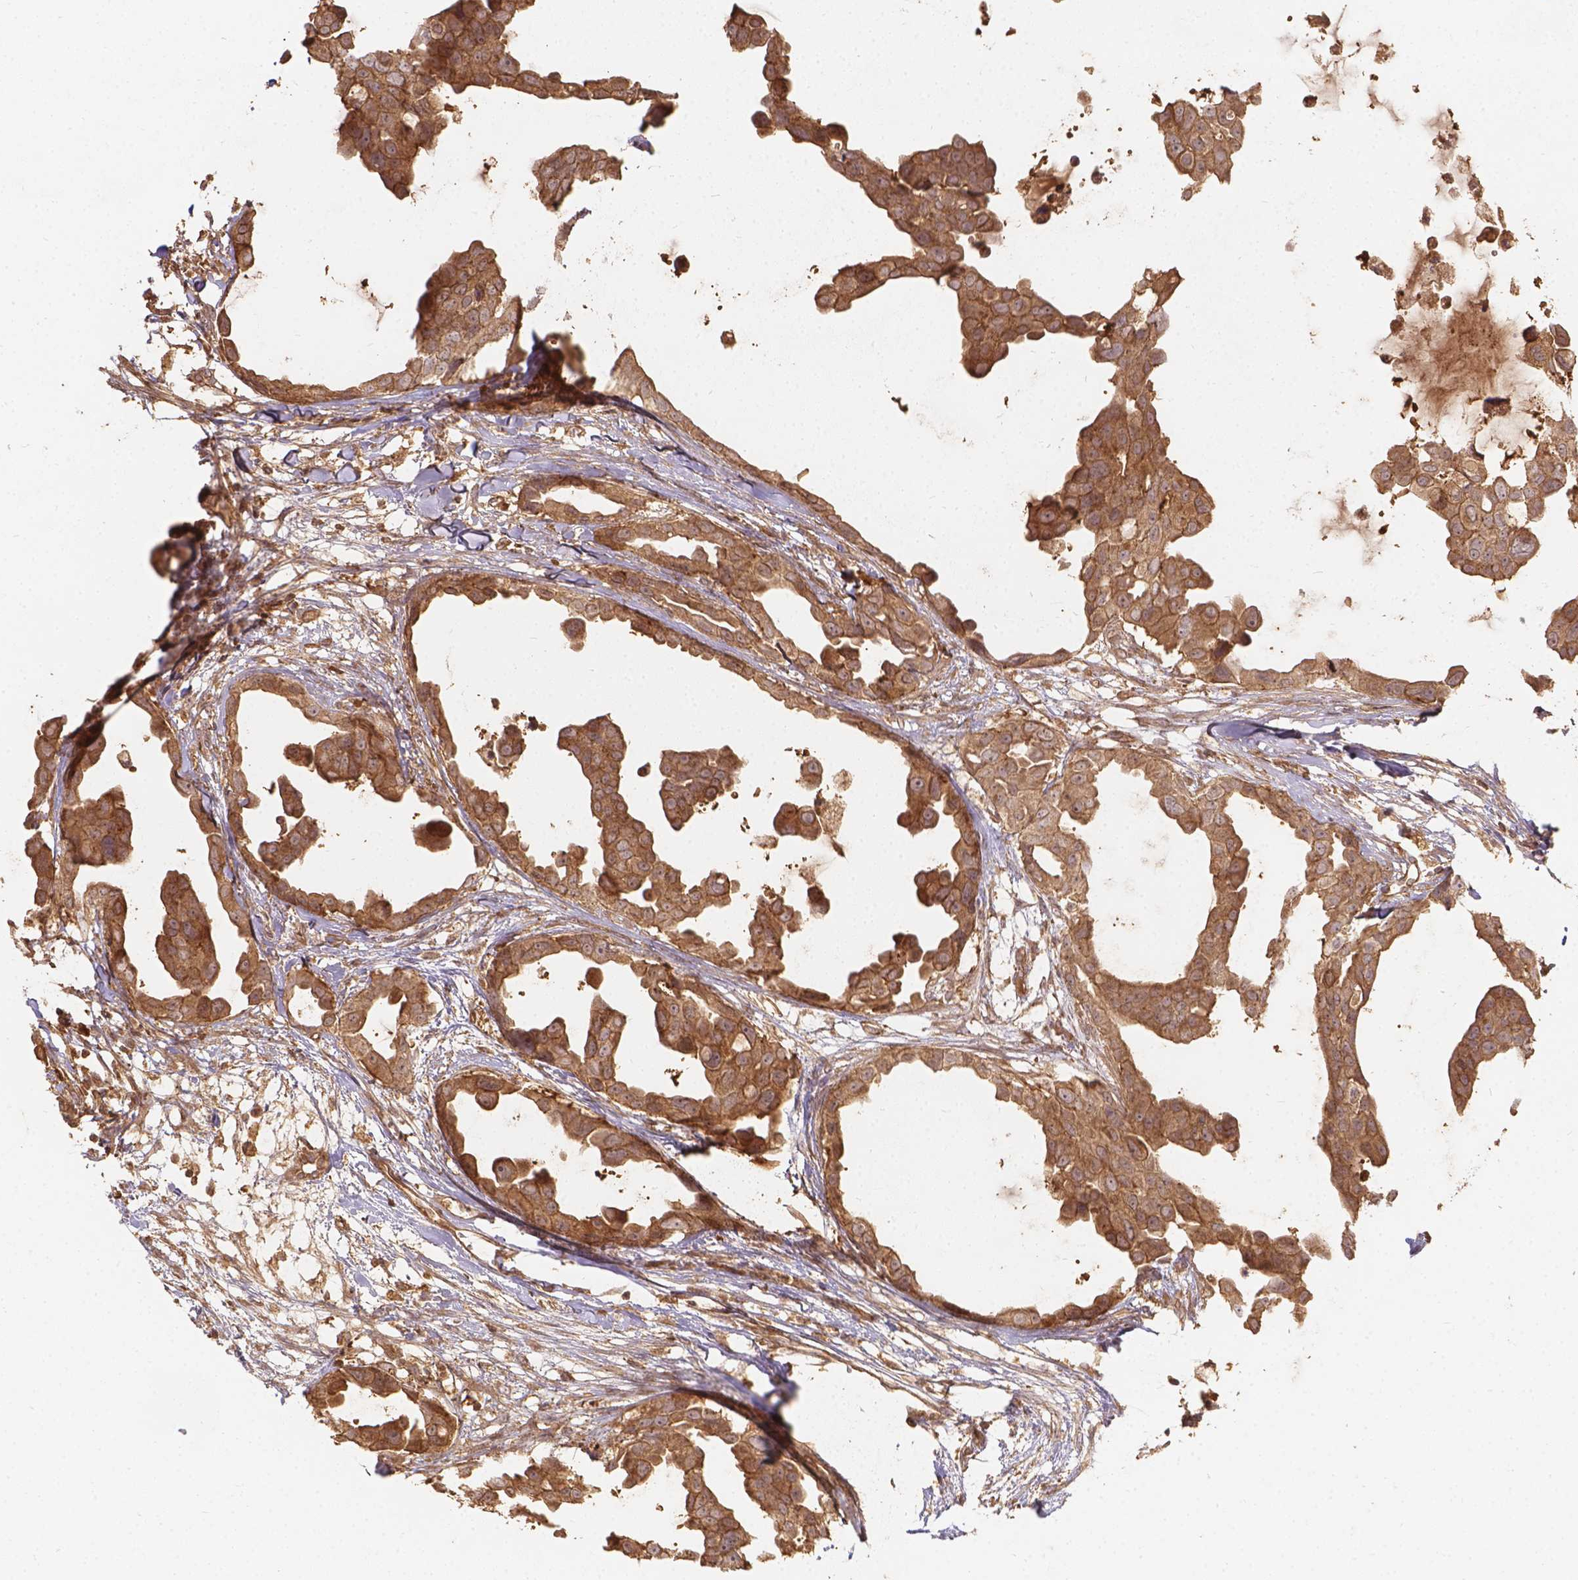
{"staining": {"intensity": "moderate", "quantity": ">75%", "location": "cytoplasmic/membranous"}, "tissue": "breast cancer", "cell_type": "Tumor cells", "image_type": "cancer", "snomed": [{"axis": "morphology", "description": "Duct carcinoma"}, {"axis": "topography", "description": "Breast"}], "caption": "The photomicrograph shows staining of breast cancer, revealing moderate cytoplasmic/membranous protein expression (brown color) within tumor cells.", "gene": "XPR1", "patient": {"sex": "female", "age": 38}}